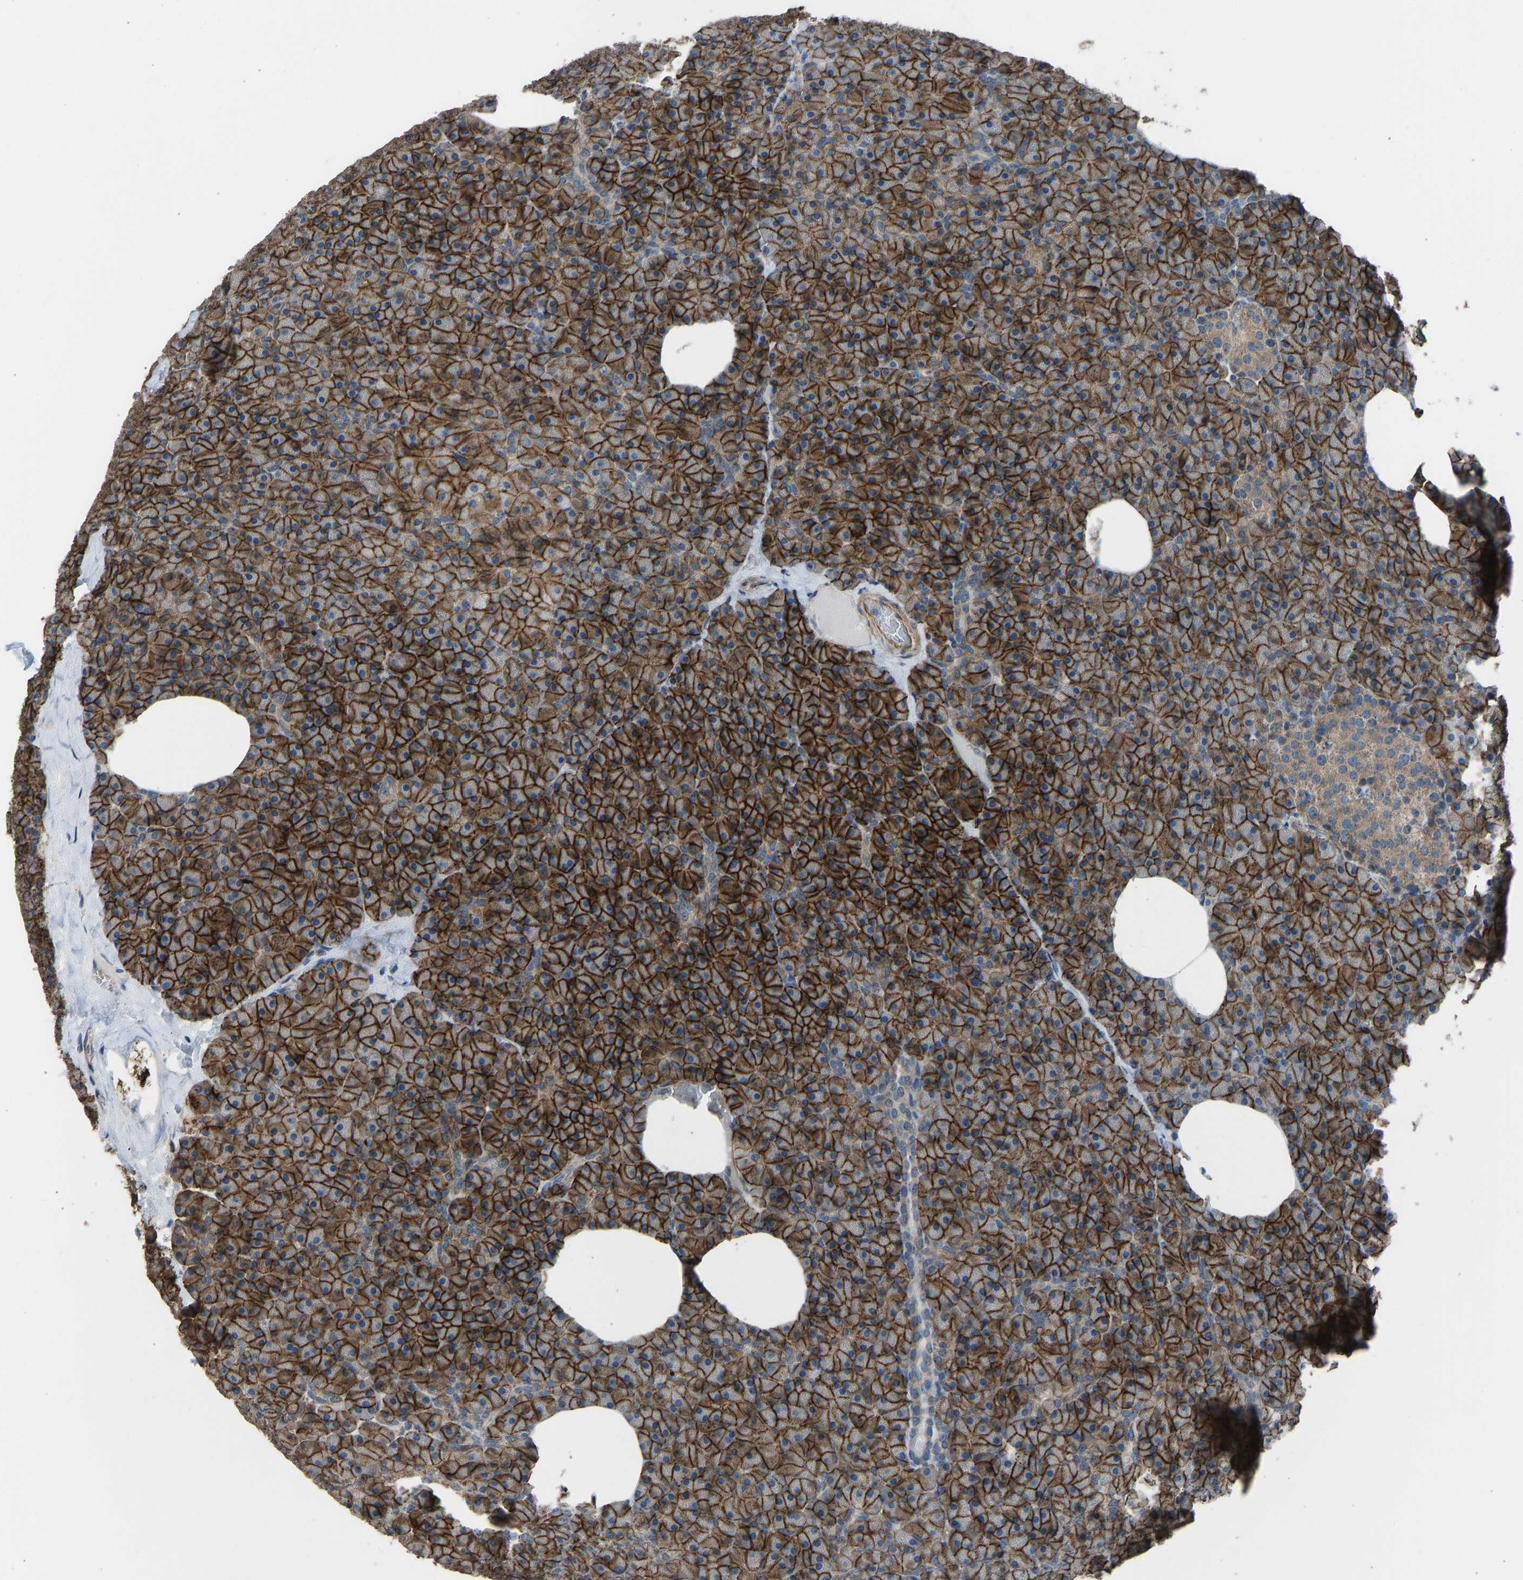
{"staining": {"intensity": "strong", "quantity": ">75%", "location": "cytoplasmic/membranous"}, "tissue": "pancreas", "cell_type": "Exocrine glandular cells", "image_type": "normal", "snomed": [{"axis": "morphology", "description": "Normal tissue, NOS"}, {"axis": "morphology", "description": "Carcinoid, malignant, NOS"}, {"axis": "topography", "description": "Pancreas"}], "caption": "The micrograph shows staining of normal pancreas, revealing strong cytoplasmic/membranous protein expression (brown color) within exocrine glandular cells.", "gene": "SLC43A1", "patient": {"sex": "female", "age": 35}}